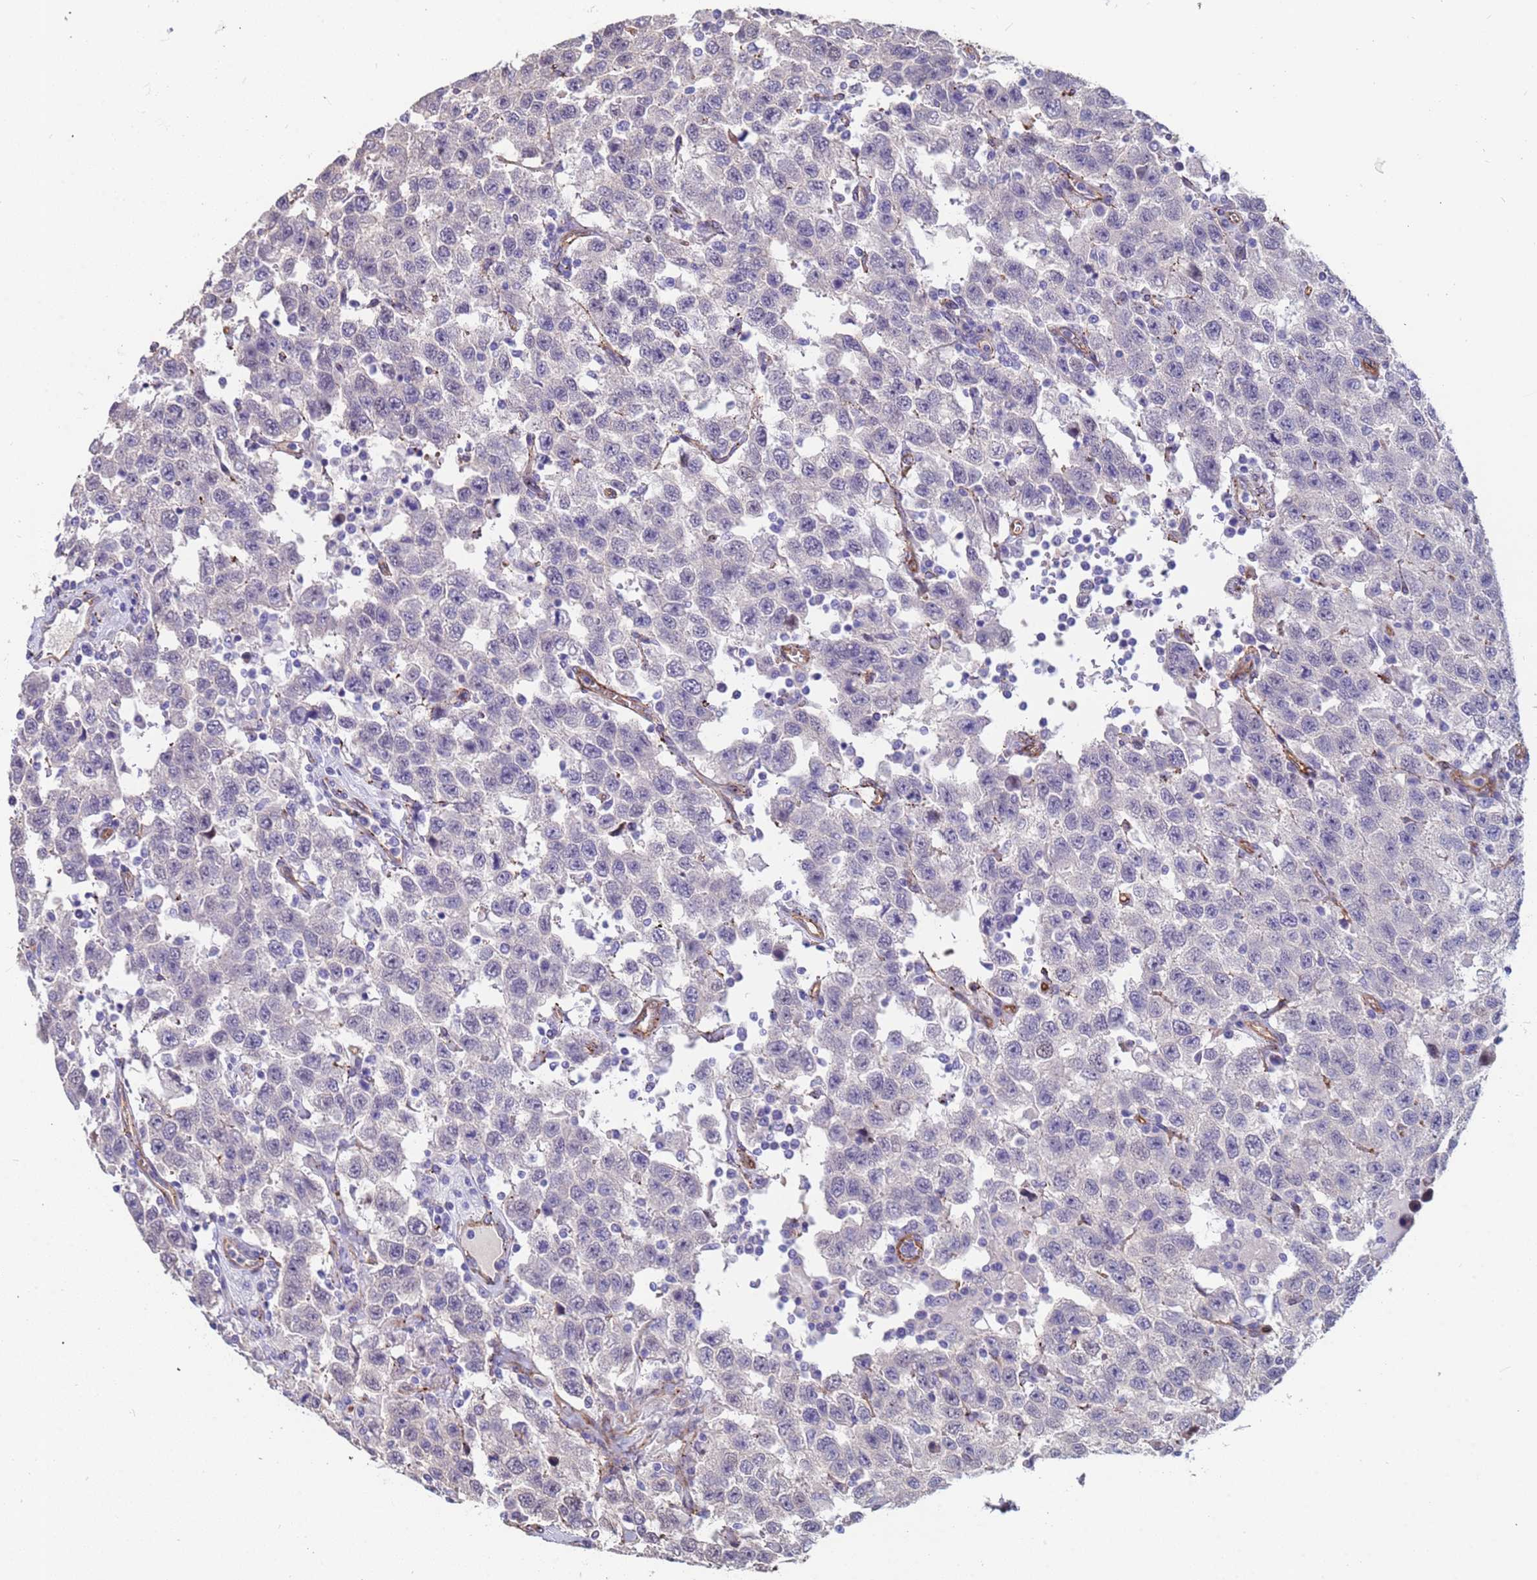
{"staining": {"intensity": "negative", "quantity": "none", "location": "none"}, "tissue": "testis cancer", "cell_type": "Tumor cells", "image_type": "cancer", "snomed": [{"axis": "morphology", "description": "Seminoma, NOS"}, {"axis": "topography", "description": "Testis"}], "caption": "Tumor cells are negative for protein expression in human seminoma (testis). (DAB immunohistochemistry (IHC) with hematoxylin counter stain).", "gene": "EHD2", "patient": {"sex": "male", "age": 41}}